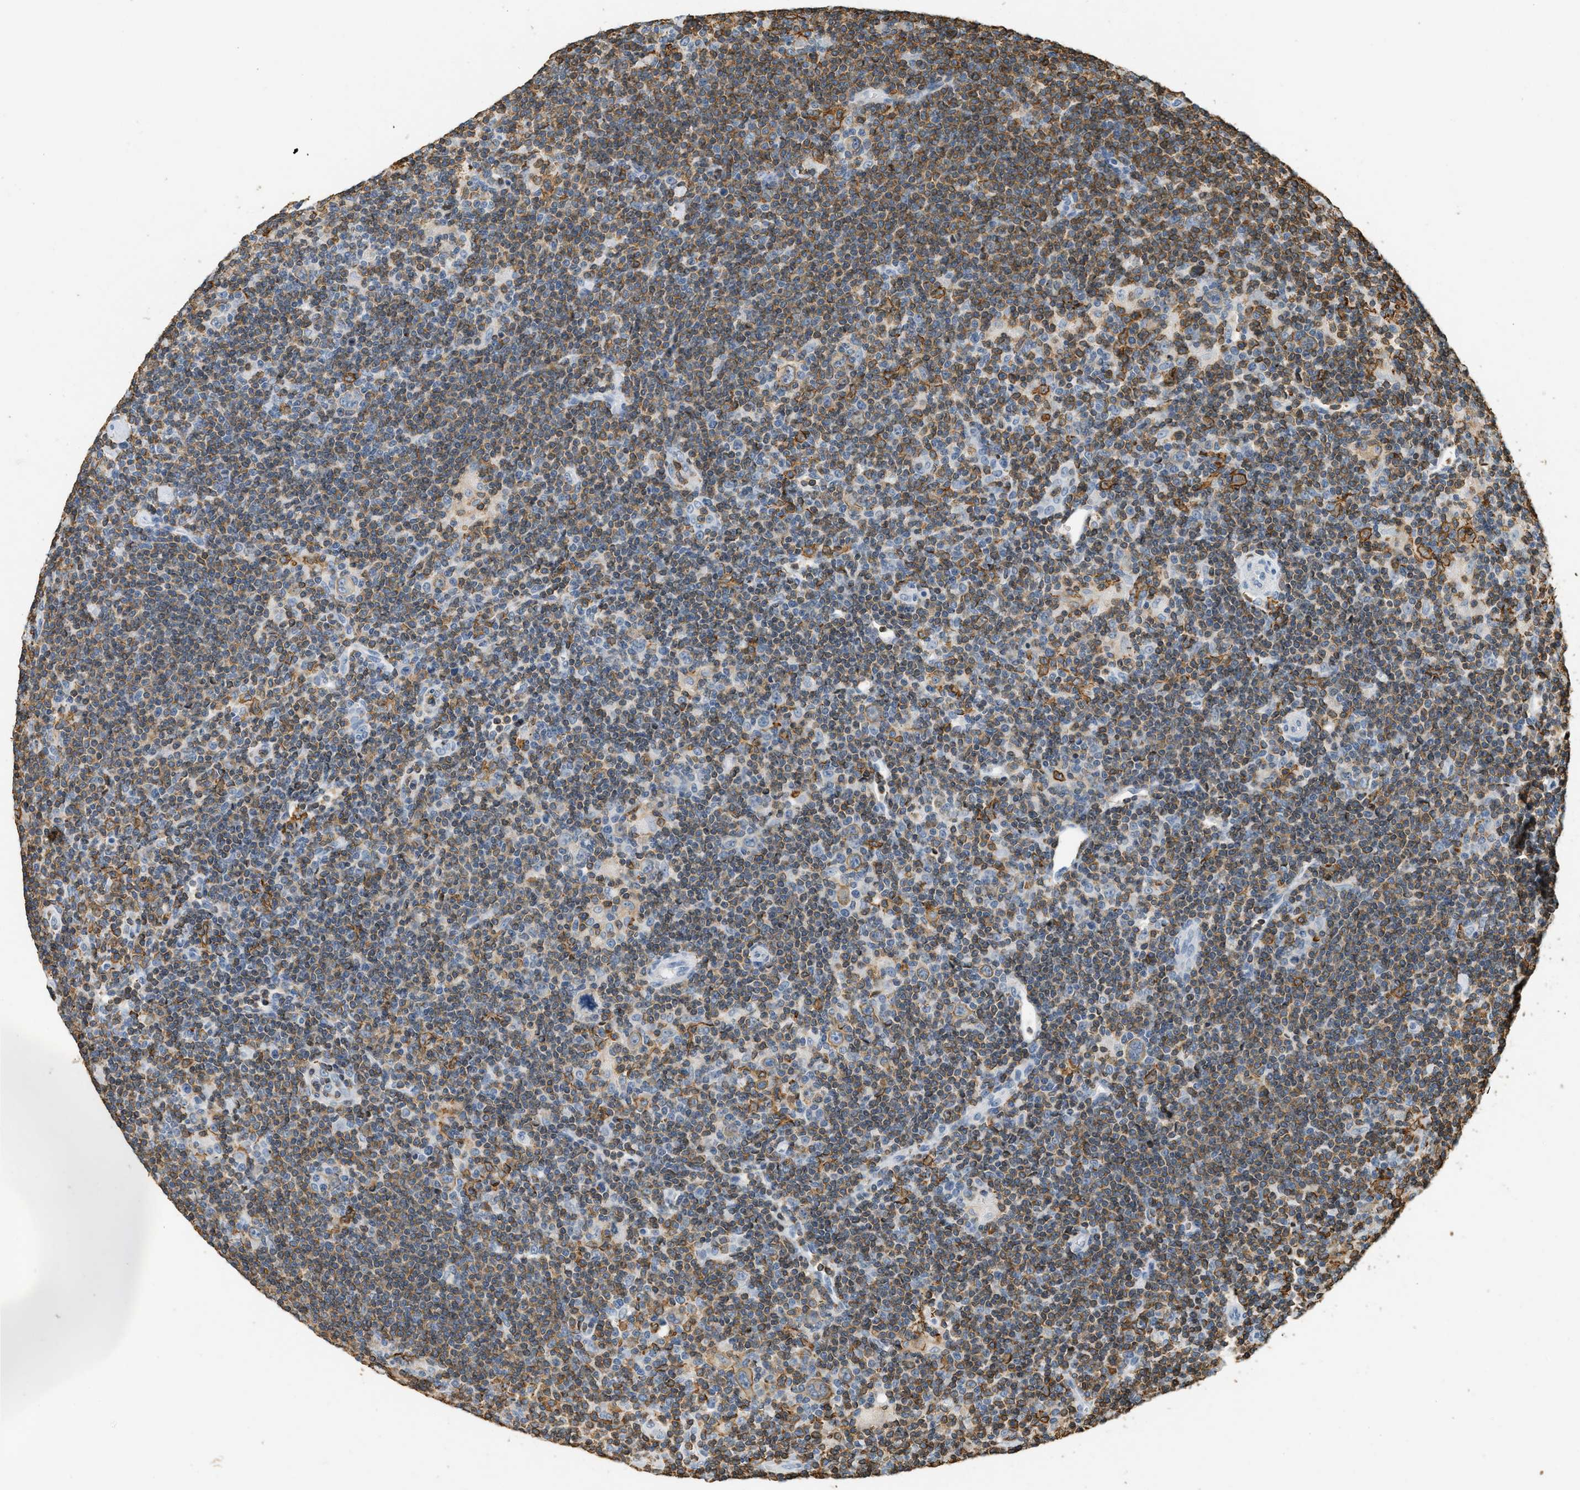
{"staining": {"intensity": "weak", "quantity": "<25%", "location": "cytoplasmic/membranous"}, "tissue": "lymphoma", "cell_type": "Tumor cells", "image_type": "cancer", "snomed": [{"axis": "morphology", "description": "Hodgkin's disease, NOS"}, {"axis": "topography", "description": "Lymph node"}], "caption": "DAB immunohistochemical staining of lymphoma shows no significant staining in tumor cells.", "gene": "LSP1", "patient": {"sex": "female", "age": 57}}